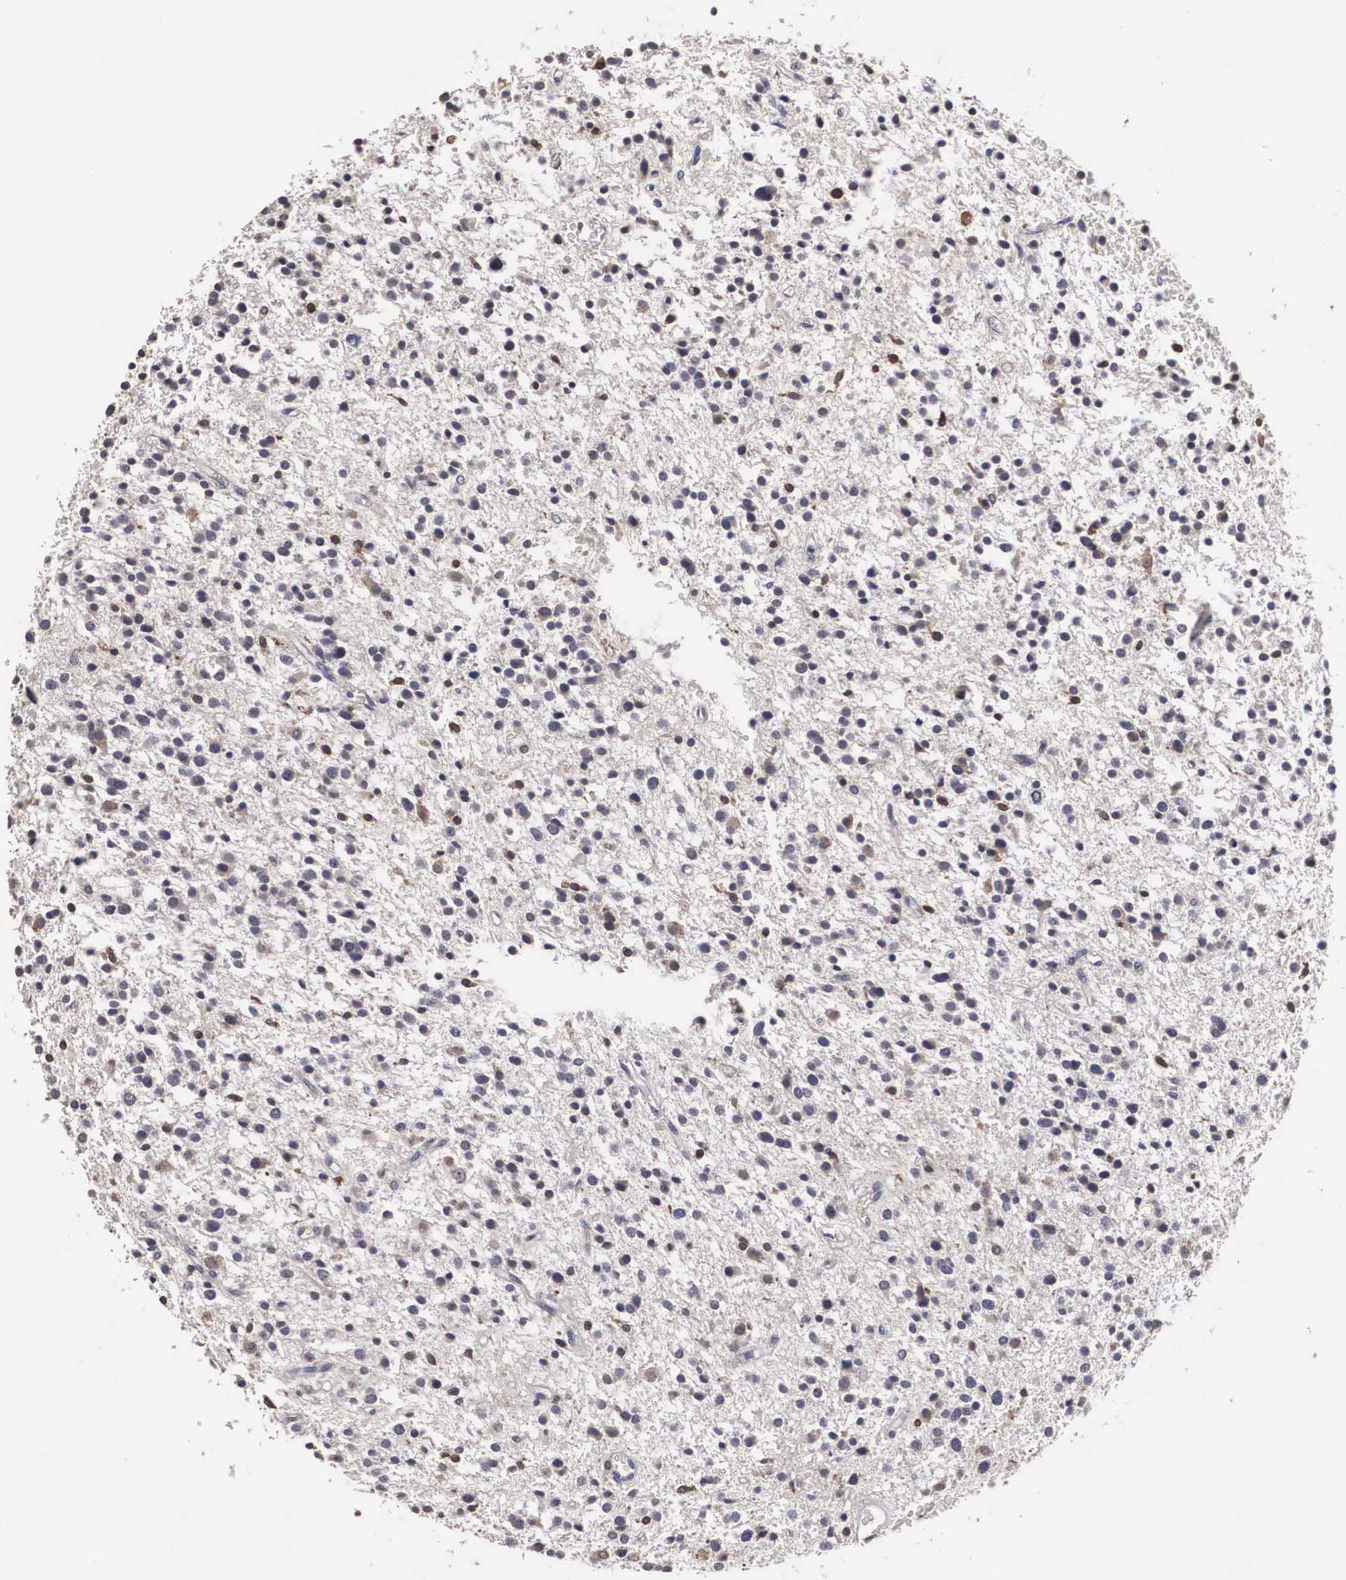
{"staining": {"intensity": "negative", "quantity": "none", "location": "none"}, "tissue": "glioma", "cell_type": "Tumor cells", "image_type": "cancer", "snomed": [{"axis": "morphology", "description": "Glioma, malignant, Low grade"}, {"axis": "topography", "description": "Brain"}], "caption": "Malignant glioma (low-grade) was stained to show a protein in brown. There is no significant positivity in tumor cells.", "gene": "HMOX1", "patient": {"sex": "female", "age": 36}}